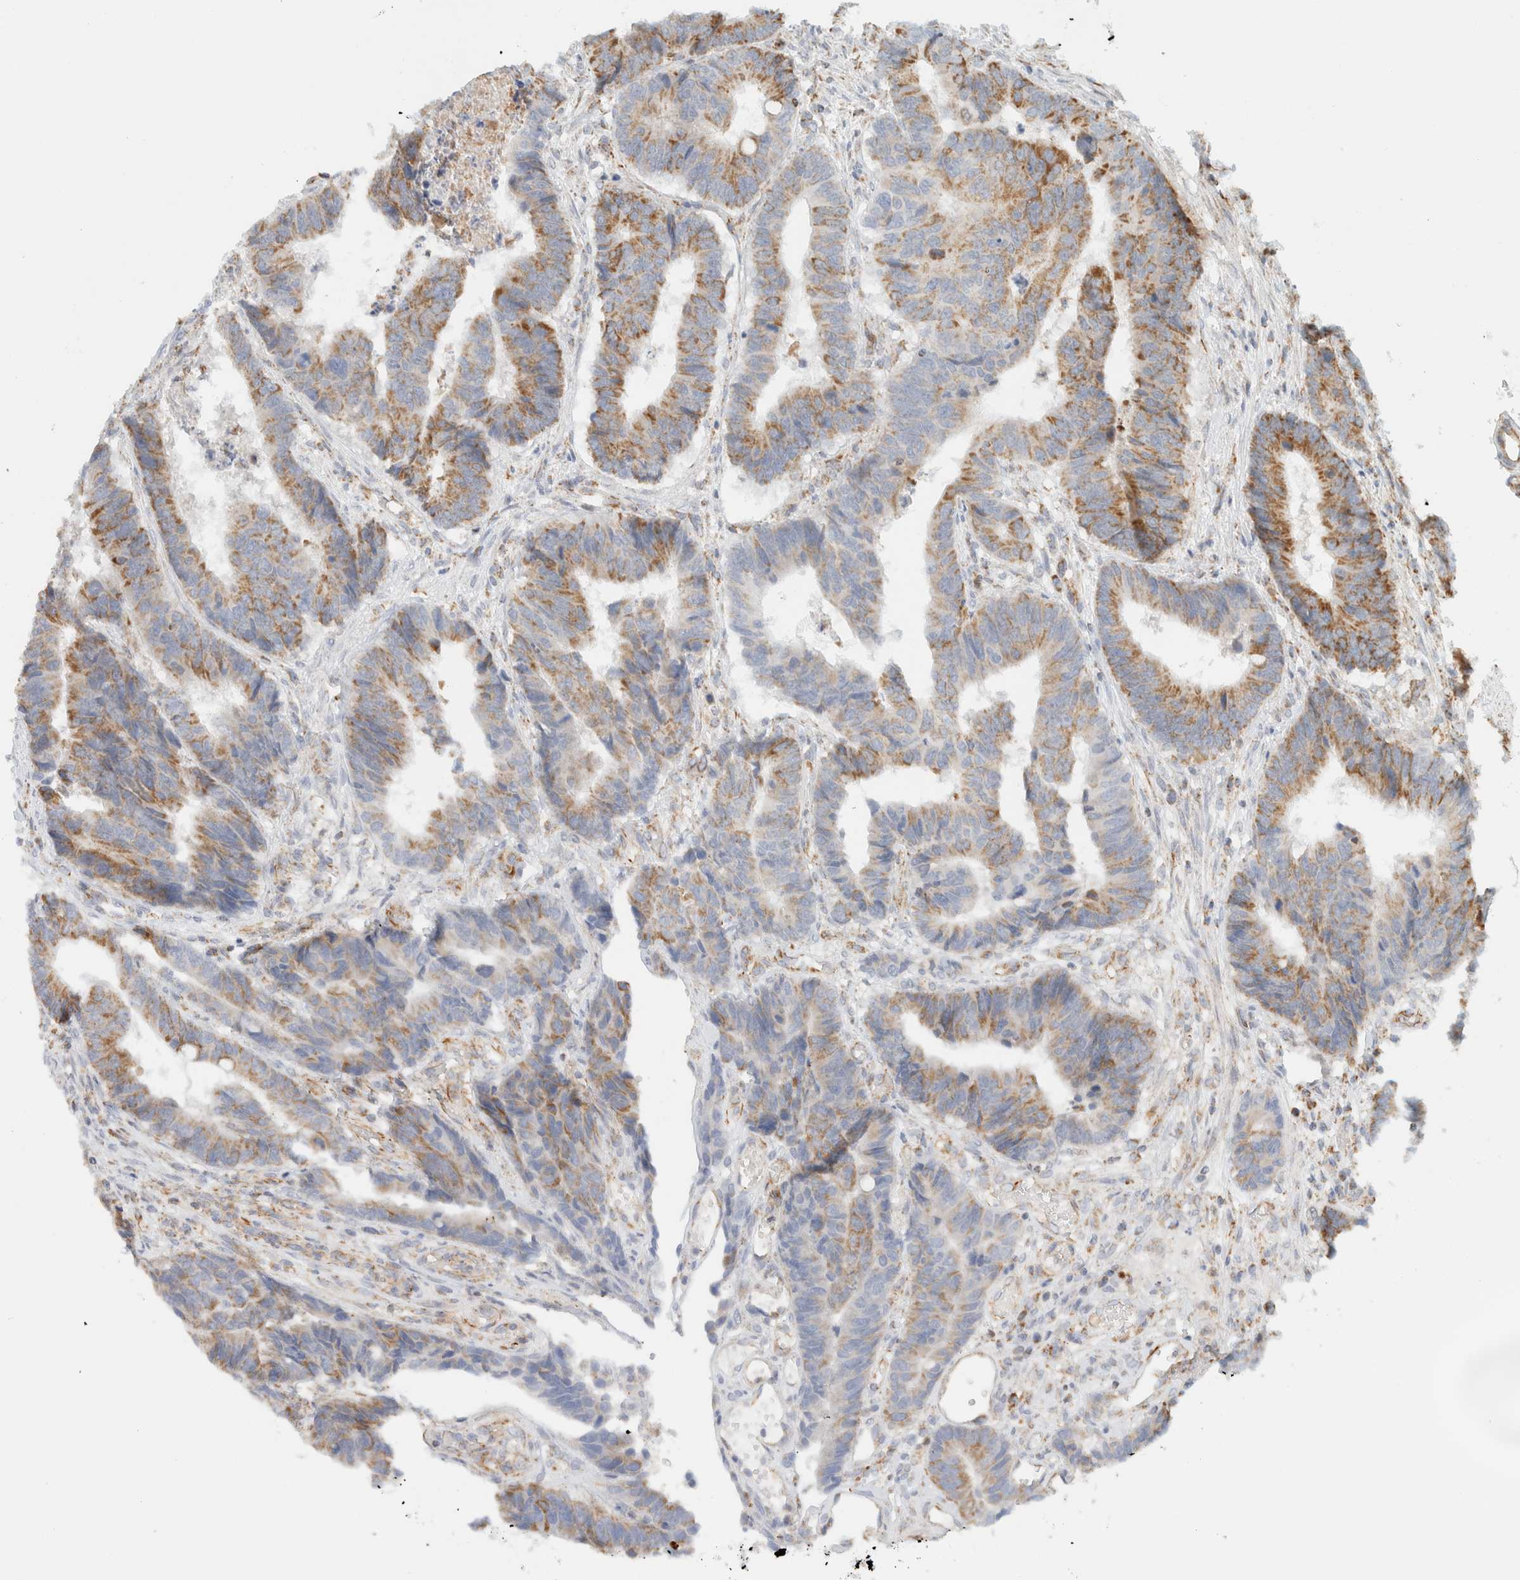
{"staining": {"intensity": "moderate", "quantity": ">75%", "location": "cytoplasmic/membranous"}, "tissue": "colorectal cancer", "cell_type": "Tumor cells", "image_type": "cancer", "snomed": [{"axis": "morphology", "description": "Adenocarcinoma, NOS"}, {"axis": "topography", "description": "Rectum"}], "caption": "Adenocarcinoma (colorectal) stained with a brown dye reveals moderate cytoplasmic/membranous positive staining in about >75% of tumor cells.", "gene": "KIFAP3", "patient": {"sex": "male", "age": 84}}